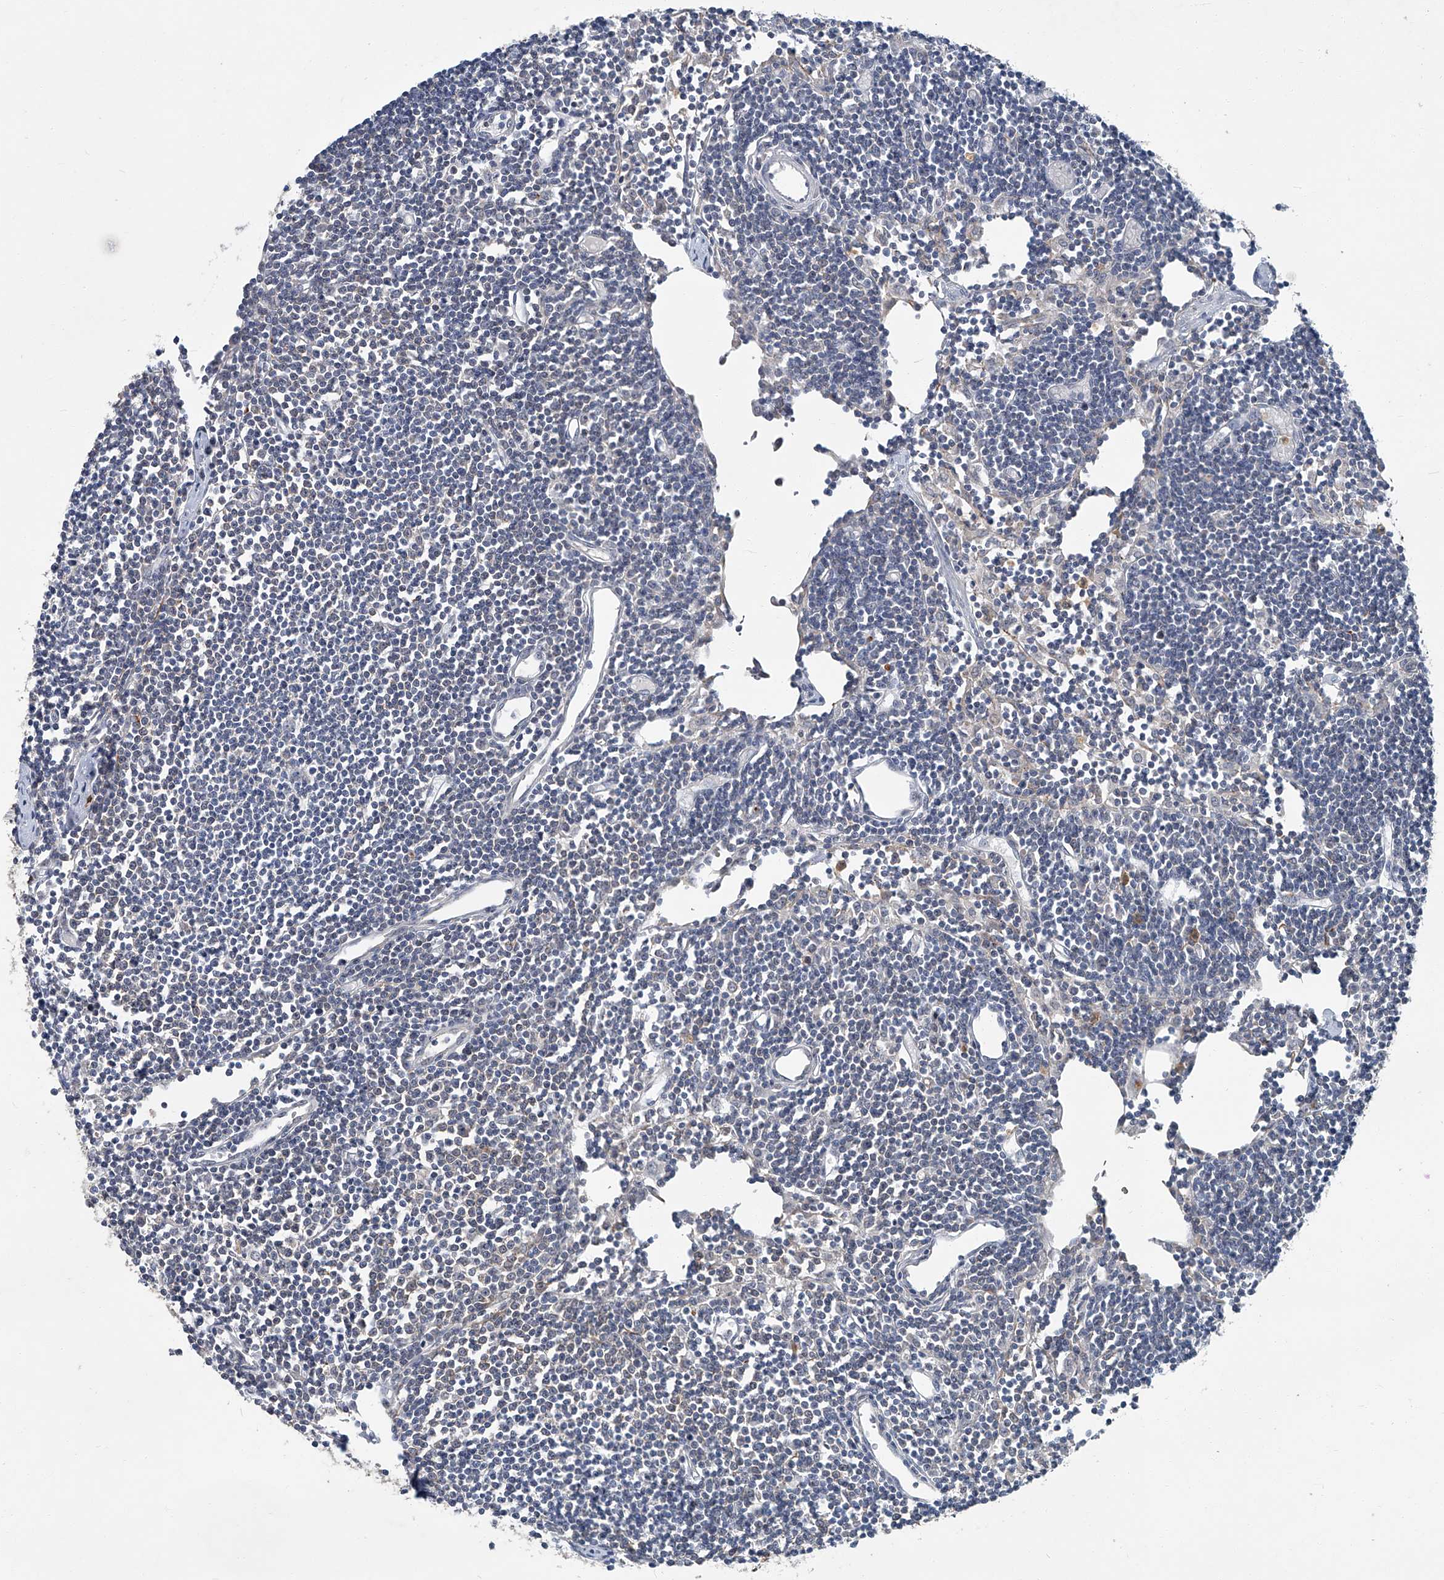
{"staining": {"intensity": "negative", "quantity": "none", "location": "none"}, "tissue": "lymph node", "cell_type": "Germinal center cells", "image_type": "normal", "snomed": [{"axis": "morphology", "description": "Normal tissue, NOS"}, {"axis": "topography", "description": "Lymph node"}], "caption": "Immunohistochemistry histopathology image of normal lymph node: human lymph node stained with DAB exhibits no significant protein expression in germinal center cells.", "gene": "AKNAD1", "patient": {"sex": "female", "age": 11}}